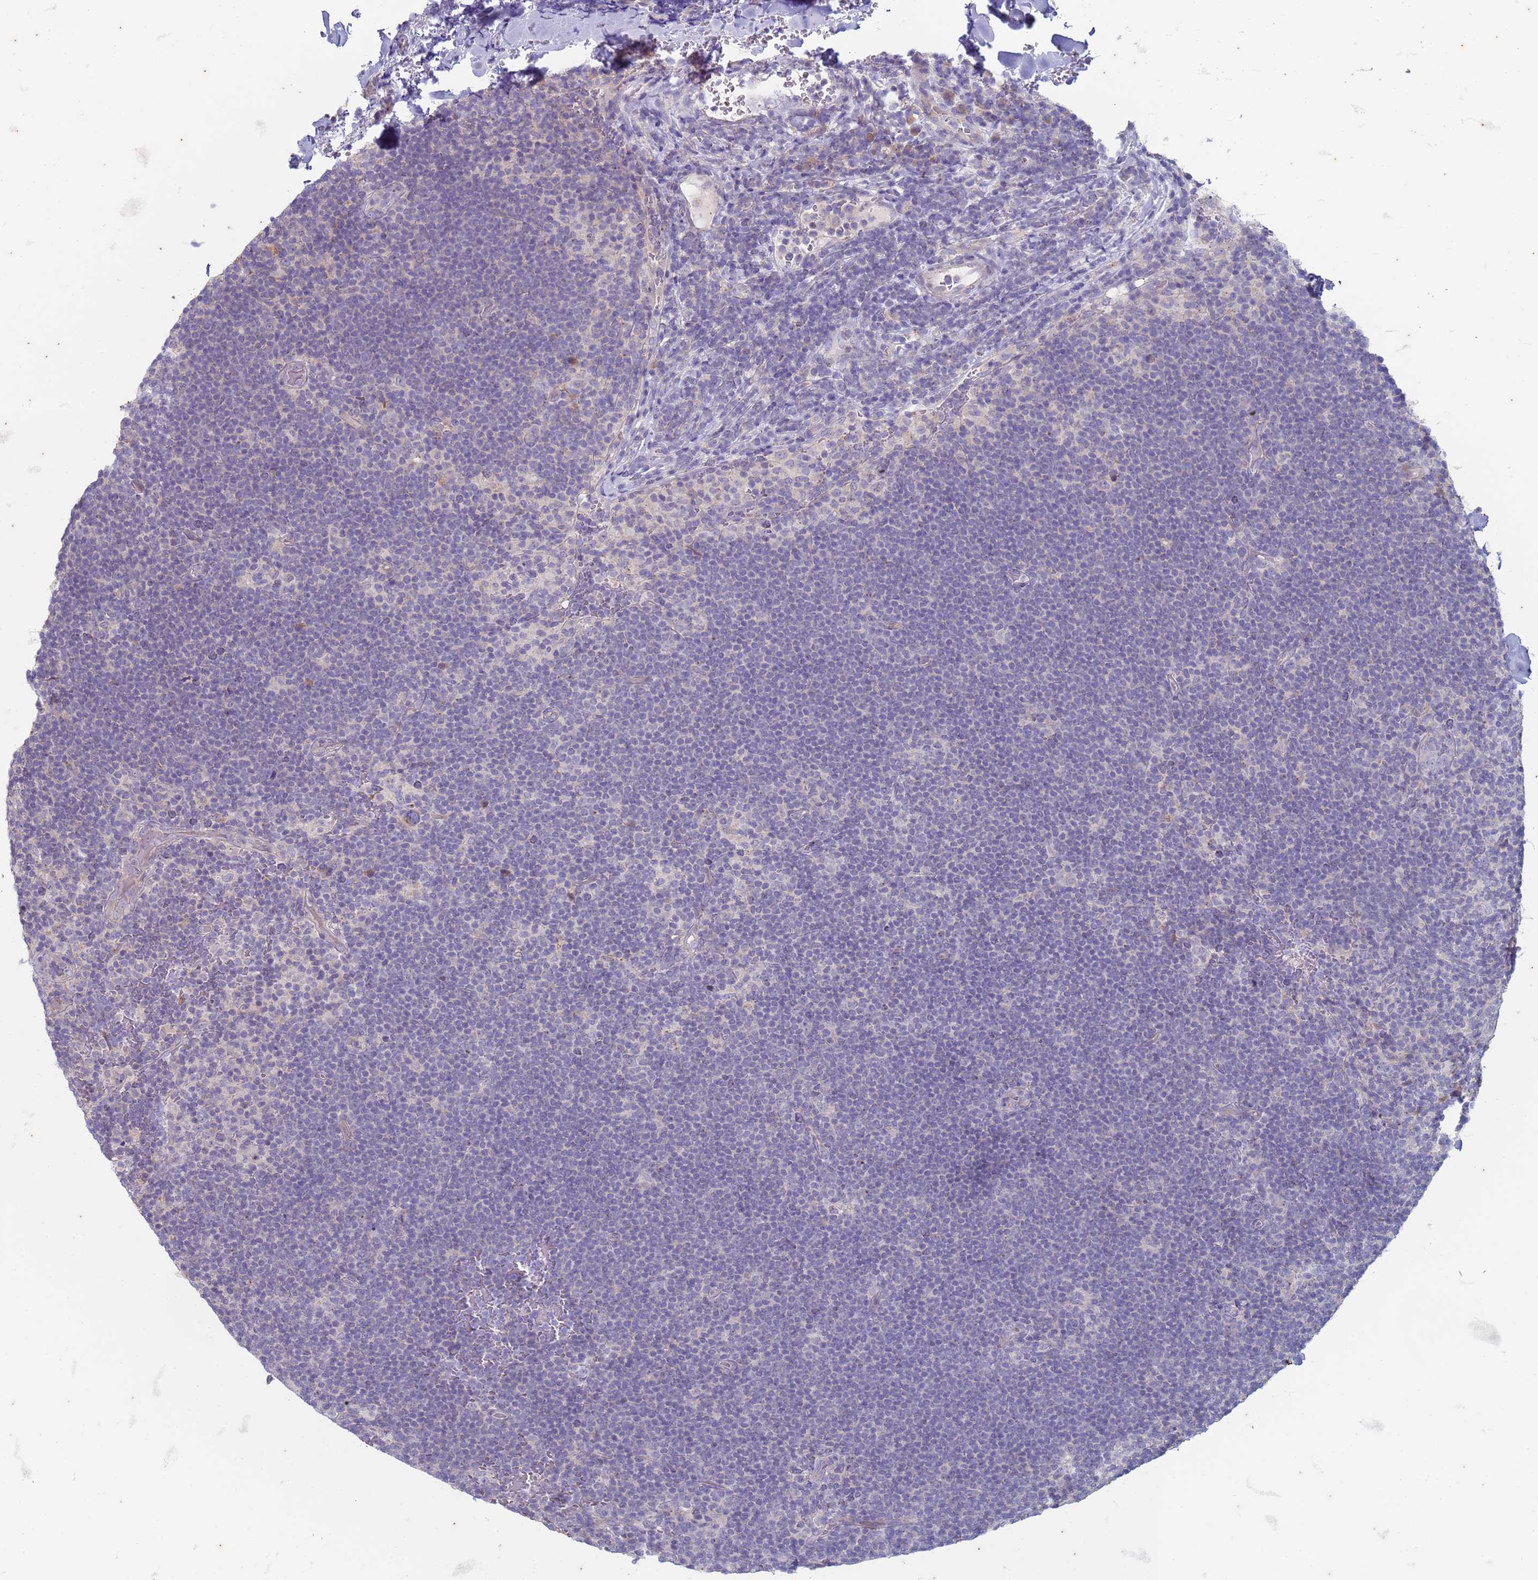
{"staining": {"intensity": "negative", "quantity": "none", "location": "none"}, "tissue": "lymphoma", "cell_type": "Tumor cells", "image_type": "cancer", "snomed": [{"axis": "morphology", "description": "Hodgkin's disease, NOS"}, {"axis": "topography", "description": "Lymph node"}], "caption": "Lymphoma was stained to show a protein in brown. There is no significant positivity in tumor cells.", "gene": "SUCO", "patient": {"sex": "female", "age": 57}}